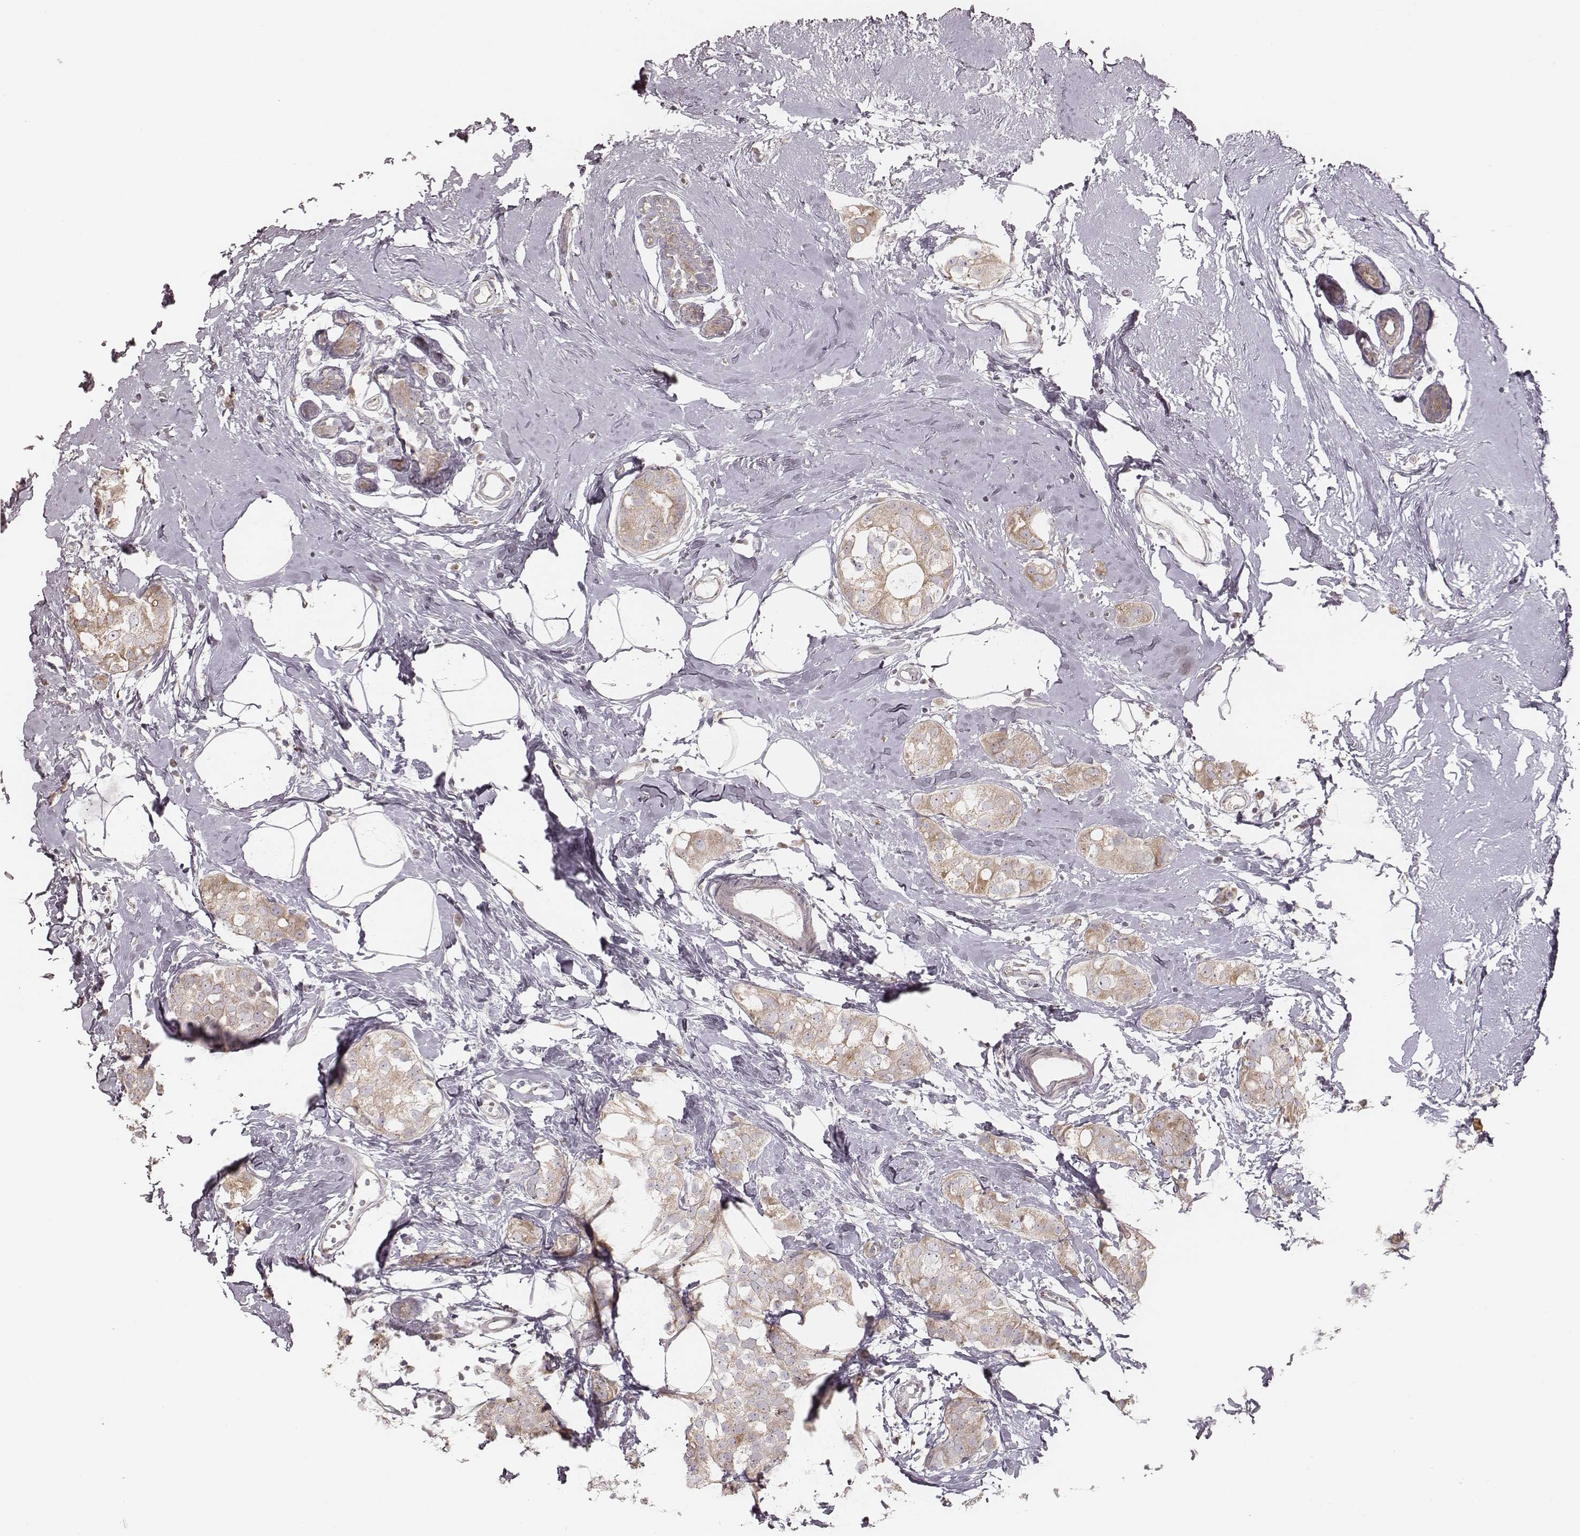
{"staining": {"intensity": "weak", "quantity": ">75%", "location": "cytoplasmic/membranous"}, "tissue": "breast cancer", "cell_type": "Tumor cells", "image_type": "cancer", "snomed": [{"axis": "morphology", "description": "Duct carcinoma"}, {"axis": "topography", "description": "Breast"}], "caption": "Immunohistochemical staining of human breast cancer (infiltrating ductal carcinoma) displays weak cytoplasmic/membranous protein staining in about >75% of tumor cells.", "gene": "ABCA7", "patient": {"sex": "female", "age": 40}}